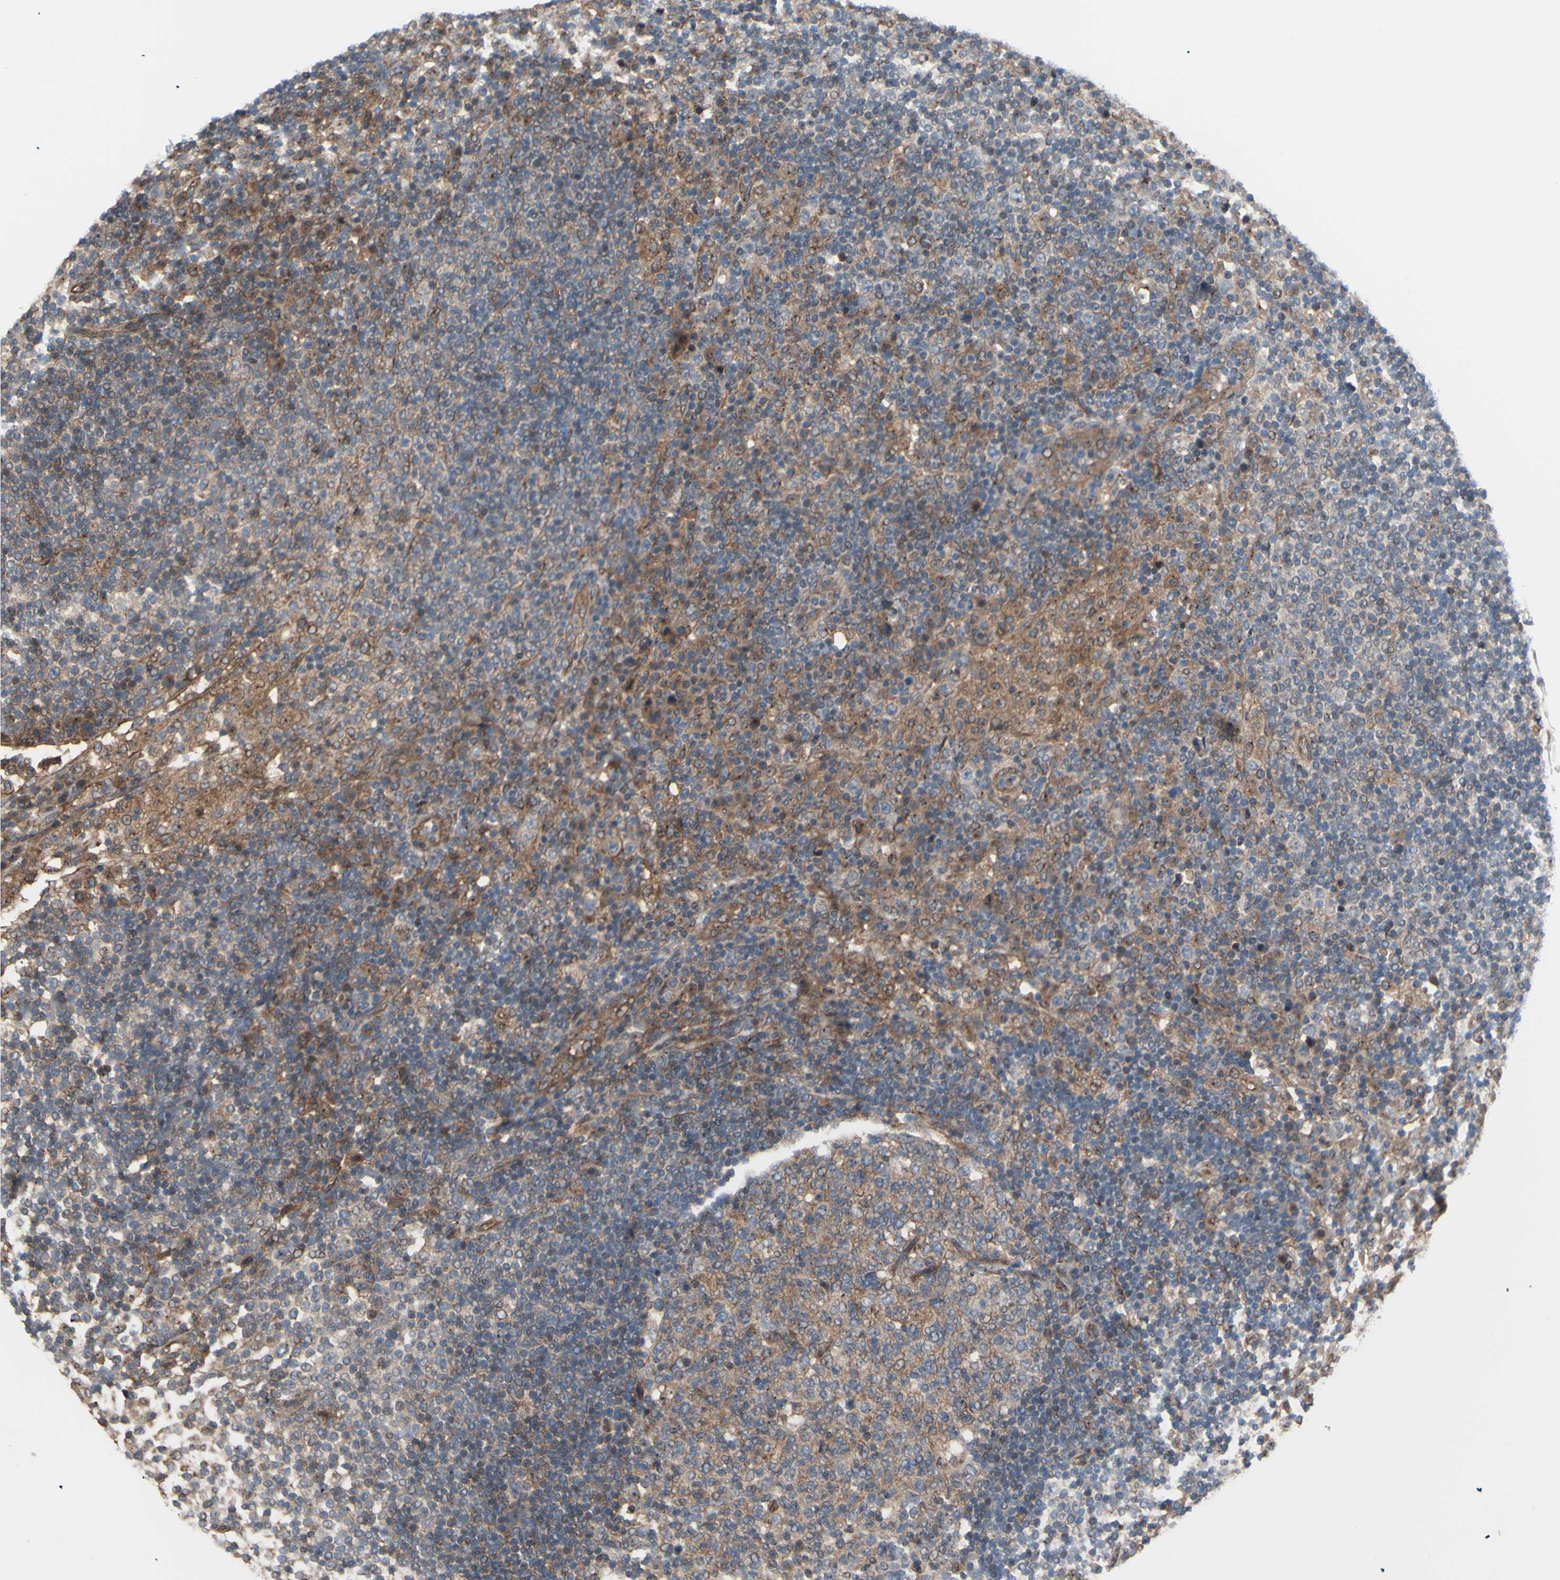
{"staining": {"intensity": "moderate", "quantity": ">75%", "location": "cytoplasmic/membranous"}, "tissue": "lymph node", "cell_type": "Germinal center cells", "image_type": "normal", "snomed": [{"axis": "morphology", "description": "Normal tissue, NOS"}, {"axis": "topography", "description": "Lymph node"}], "caption": "This photomicrograph demonstrates immunohistochemistry (IHC) staining of unremarkable human lymph node, with medium moderate cytoplasmic/membranous staining in approximately >75% of germinal center cells.", "gene": "DYNLRB1", "patient": {"sex": "female", "age": 53}}